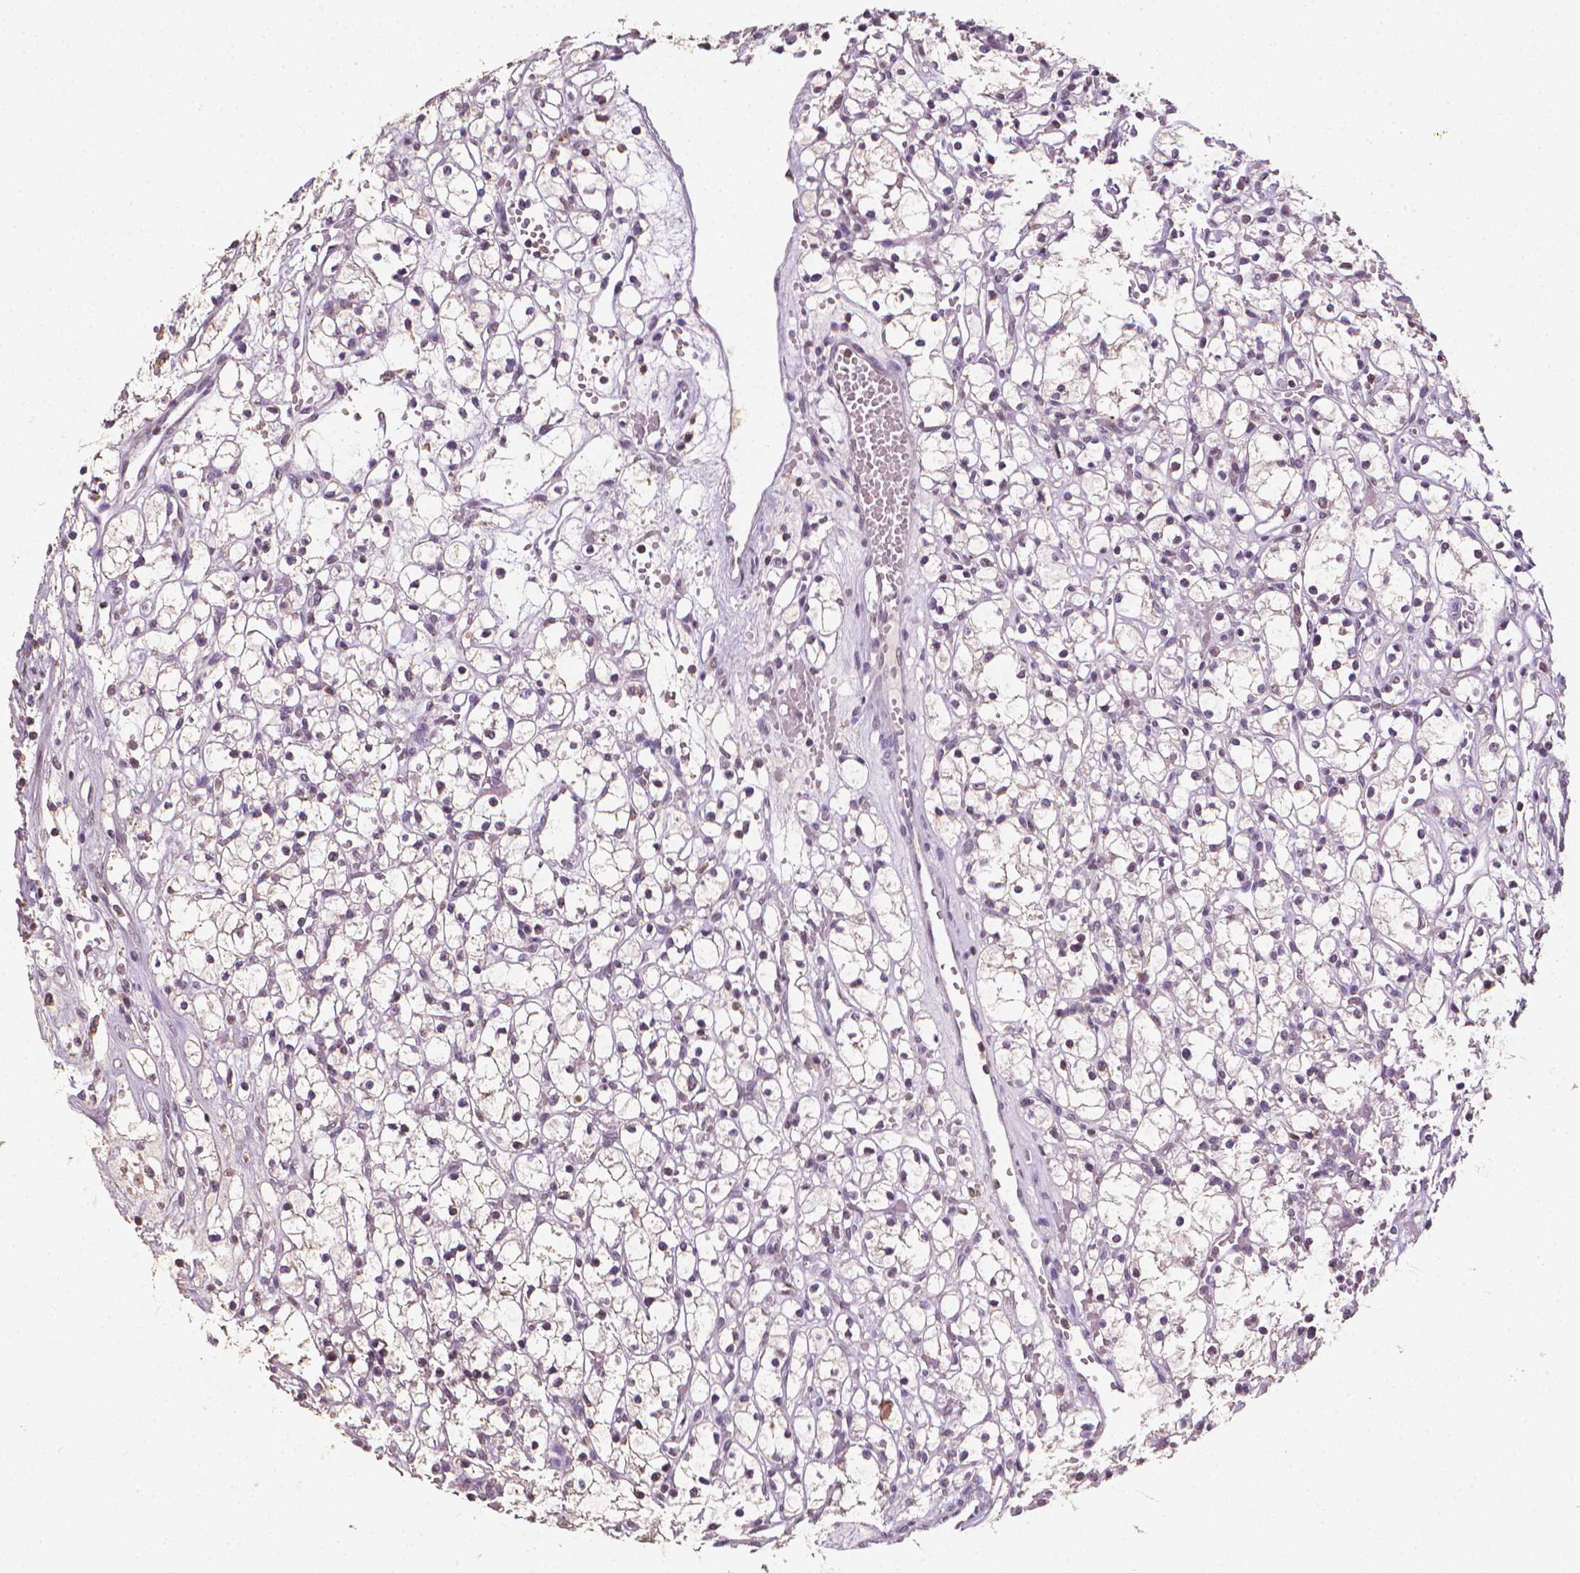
{"staining": {"intensity": "negative", "quantity": "none", "location": "none"}, "tissue": "renal cancer", "cell_type": "Tumor cells", "image_type": "cancer", "snomed": [{"axis": "morphology", "description": "Adenocarcinoma, NOS"}, {"axis": "topography", "description": "Kidney"}], "caption": "This is an immunohistochemistry histopathology image of human renal cancer (adenocarcinoma). There is no expression in tumor cells.", "gene": "DCN", "patient": {"sex": "female", "age": 59}}